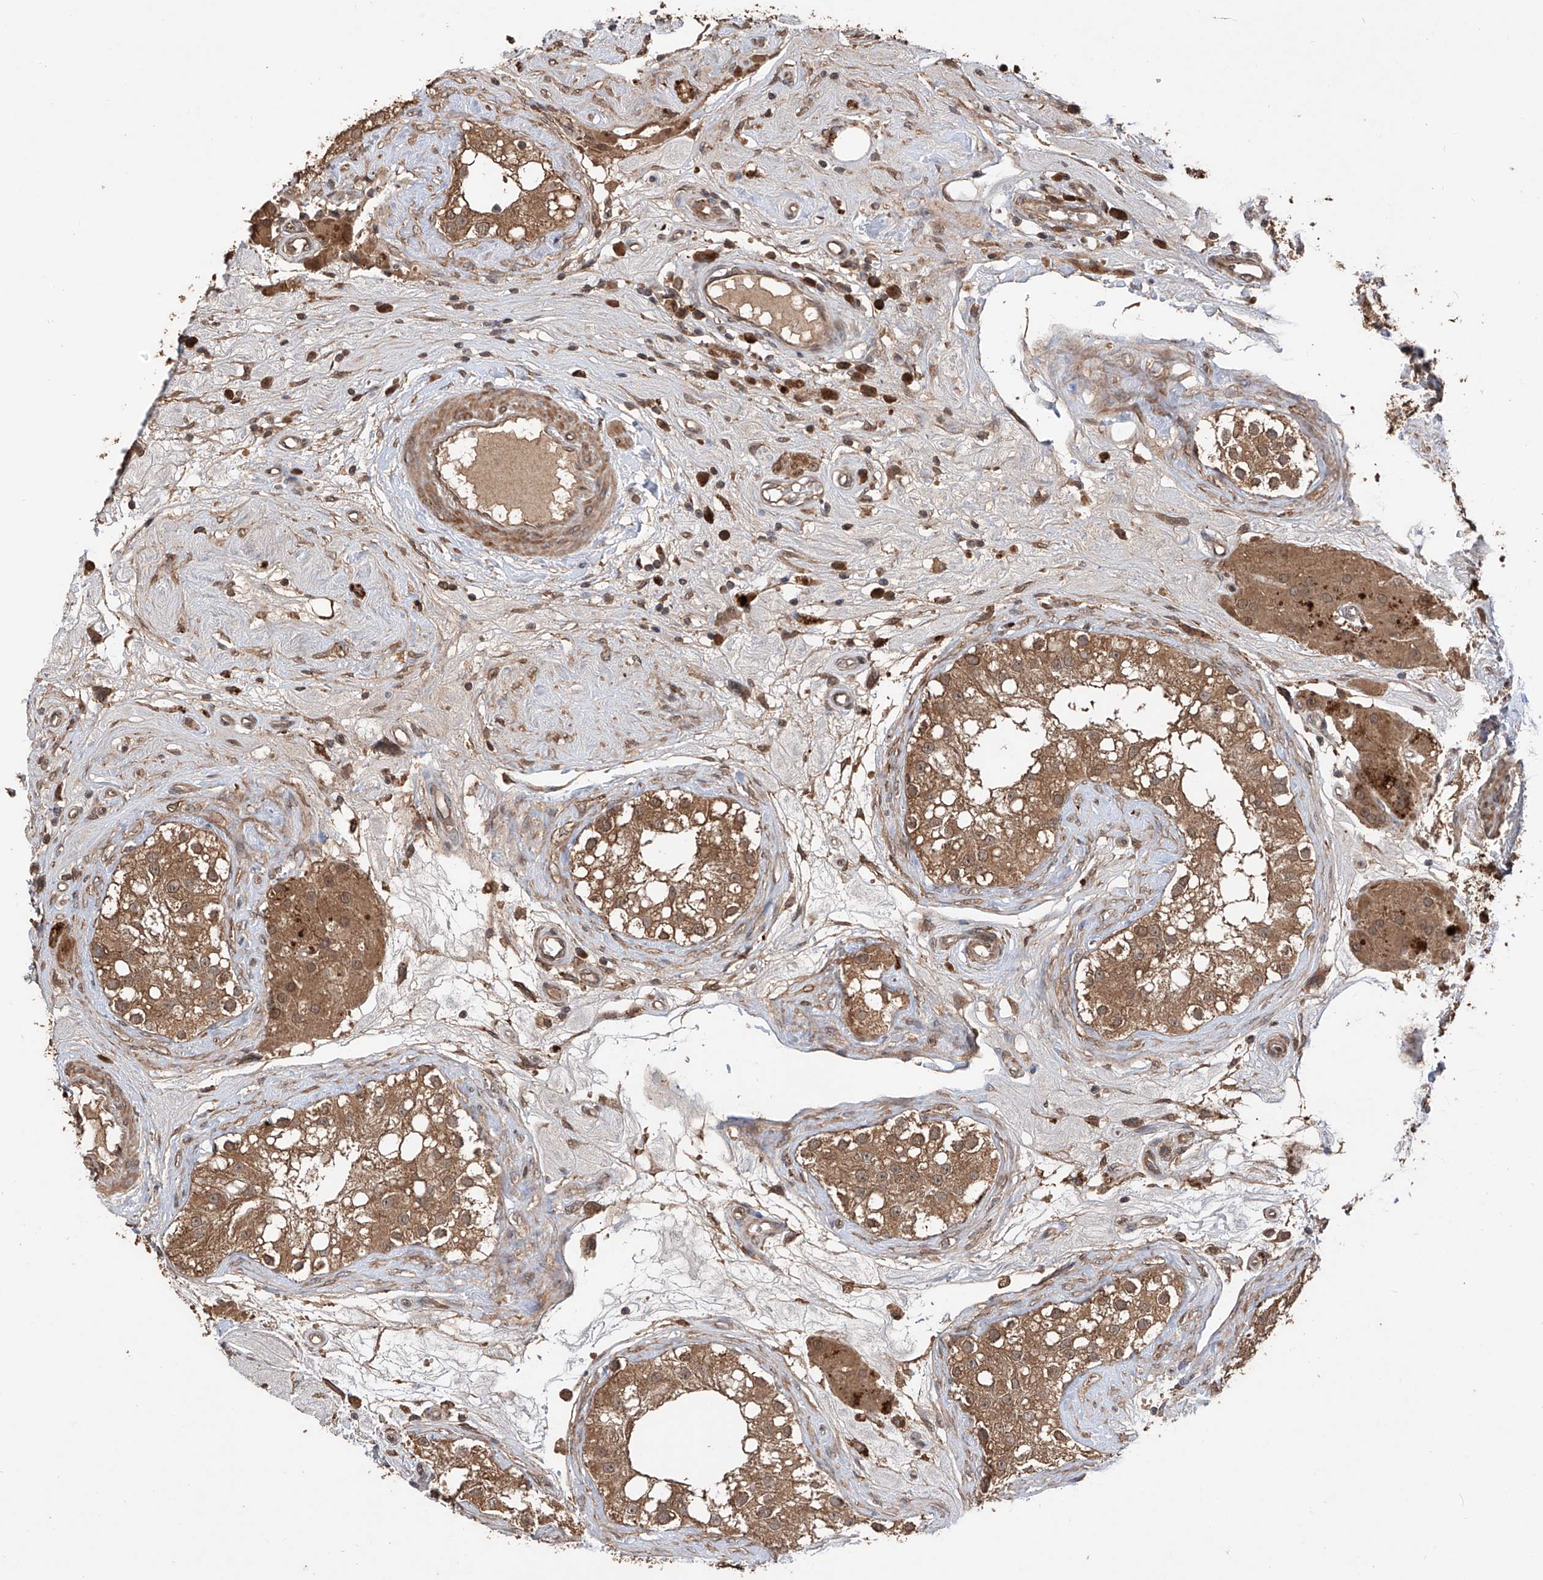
{"staining": {"intensity": "strong", "quantity": ">75%", "location": "cytoplasmic/membranous,nuclear"}, "tissue": "testis", "cell_type": "Cells in seminiferous ducts", "image_type": "normal", "snomed": [{"axis": "morphology", "description": "Normal tissue, NOS"}, {"axis": "topography", "description": "Testis"}], "caption": "IHC staining of normal testis, which demonstrates high levels of strong cytoplasmic/membranous,nuclear staining in approximately >75% of cells in seminiferous ducts indicating strong cytoplasmic/membranous,nuclear protein positivity. The staining was performed using DAB (3,3'-diaminobenzidine) (brown) for protein detection and nuclei were counterstained in hematoxylin (blue).", "gene": "FAM135A", "patient": {"sex": "male", "age": 84}}